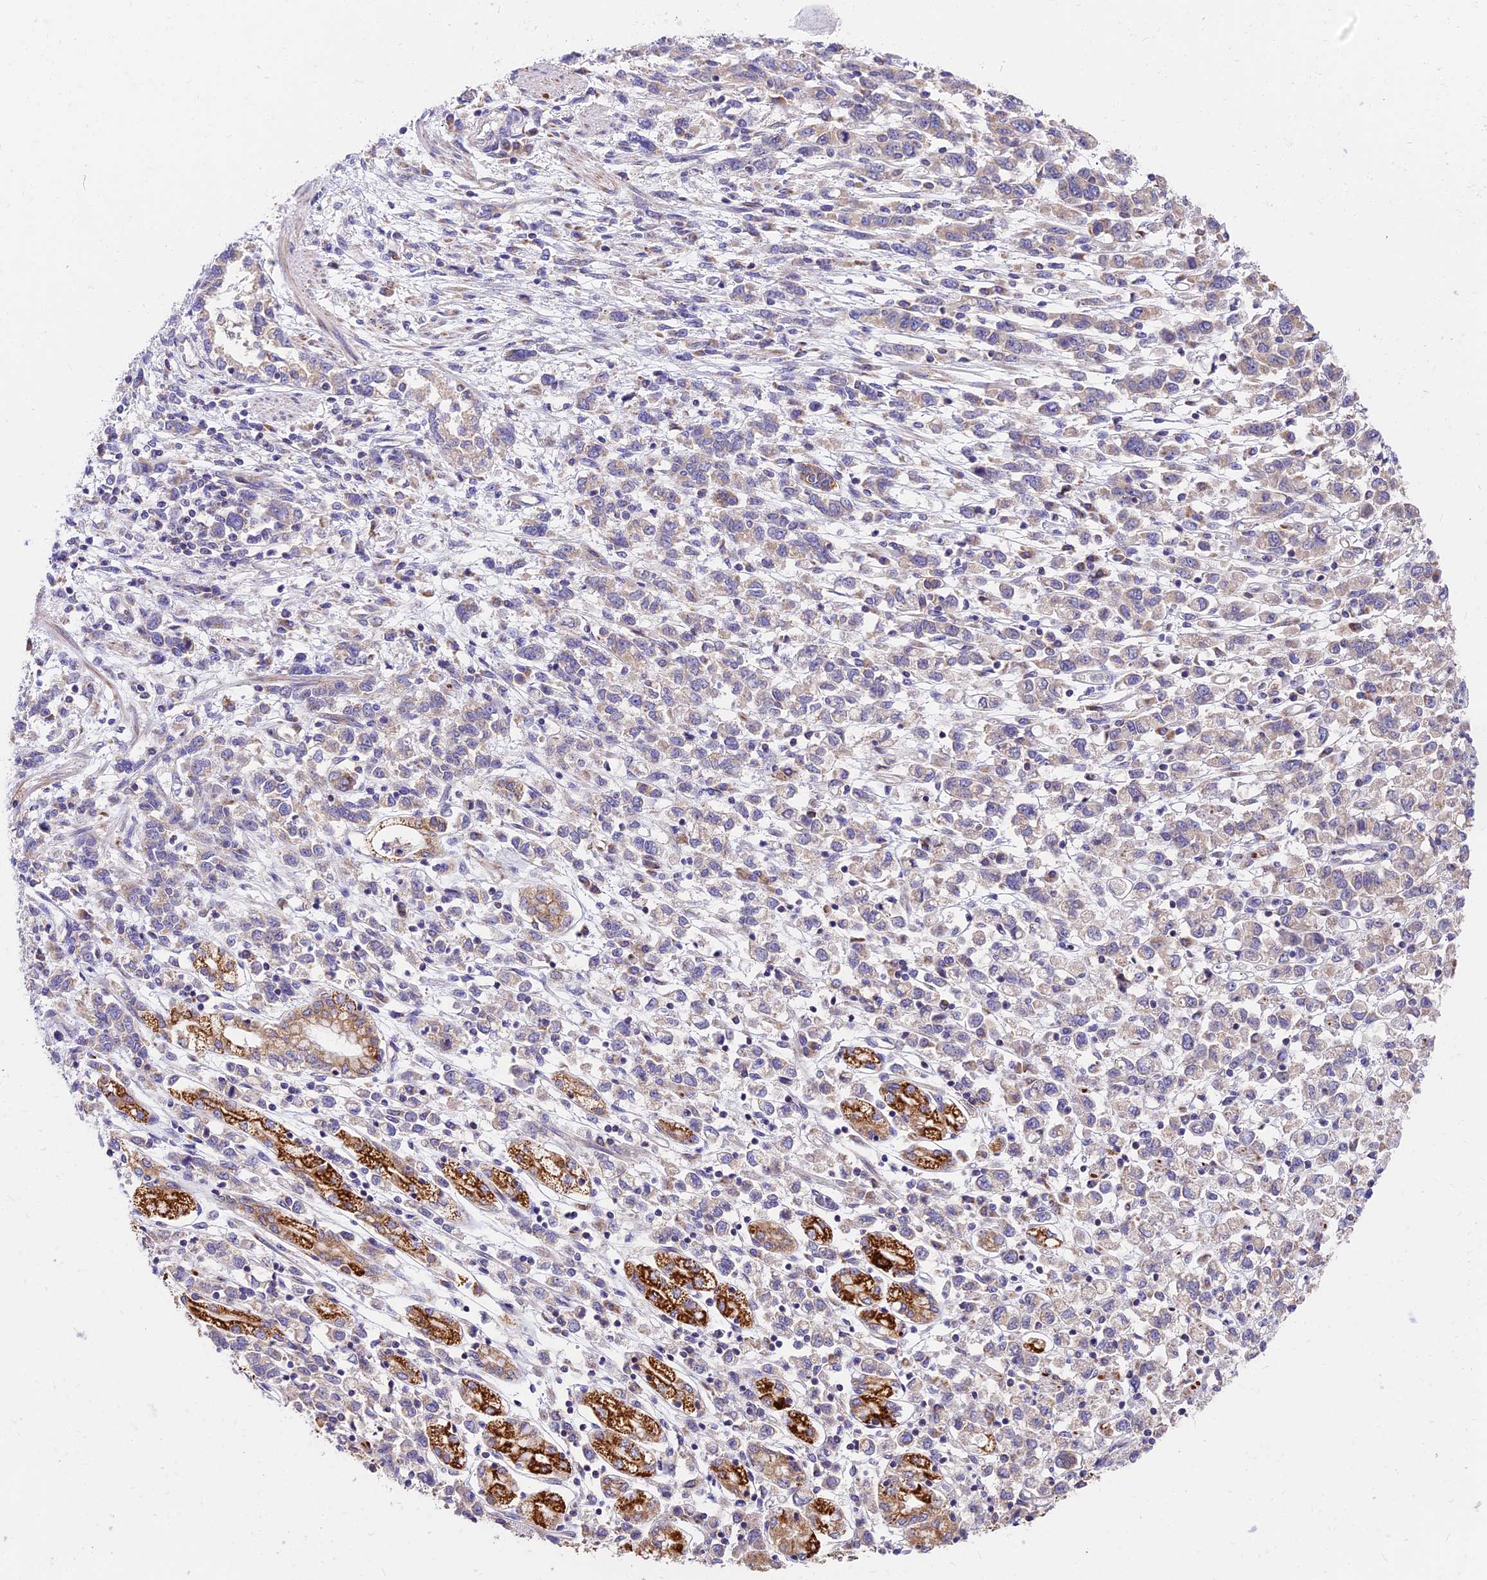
{"staining": {"intensity": "moderate", "quantity": "<25%", "location": "cytoplasmic/membranous"}, "tissue": "stomach cancer", "cell_type": "Tumor cells", "image_type": "cancer", "snomed": [{"axis": "morphology", "description": "Adenocarcinoma, NOS"}, {"axis": "topography", "description": "Stomach"}], "caption": "Tumor cells display low levels of moderate cytoplasmic/membranous staining in approximately <25% of cells in adenocarcinoma (stomach). (IHC, brightfield microscopy, high magnification).", "gene": "MRAS", "patient": {"sex": "female", "age": 76}}